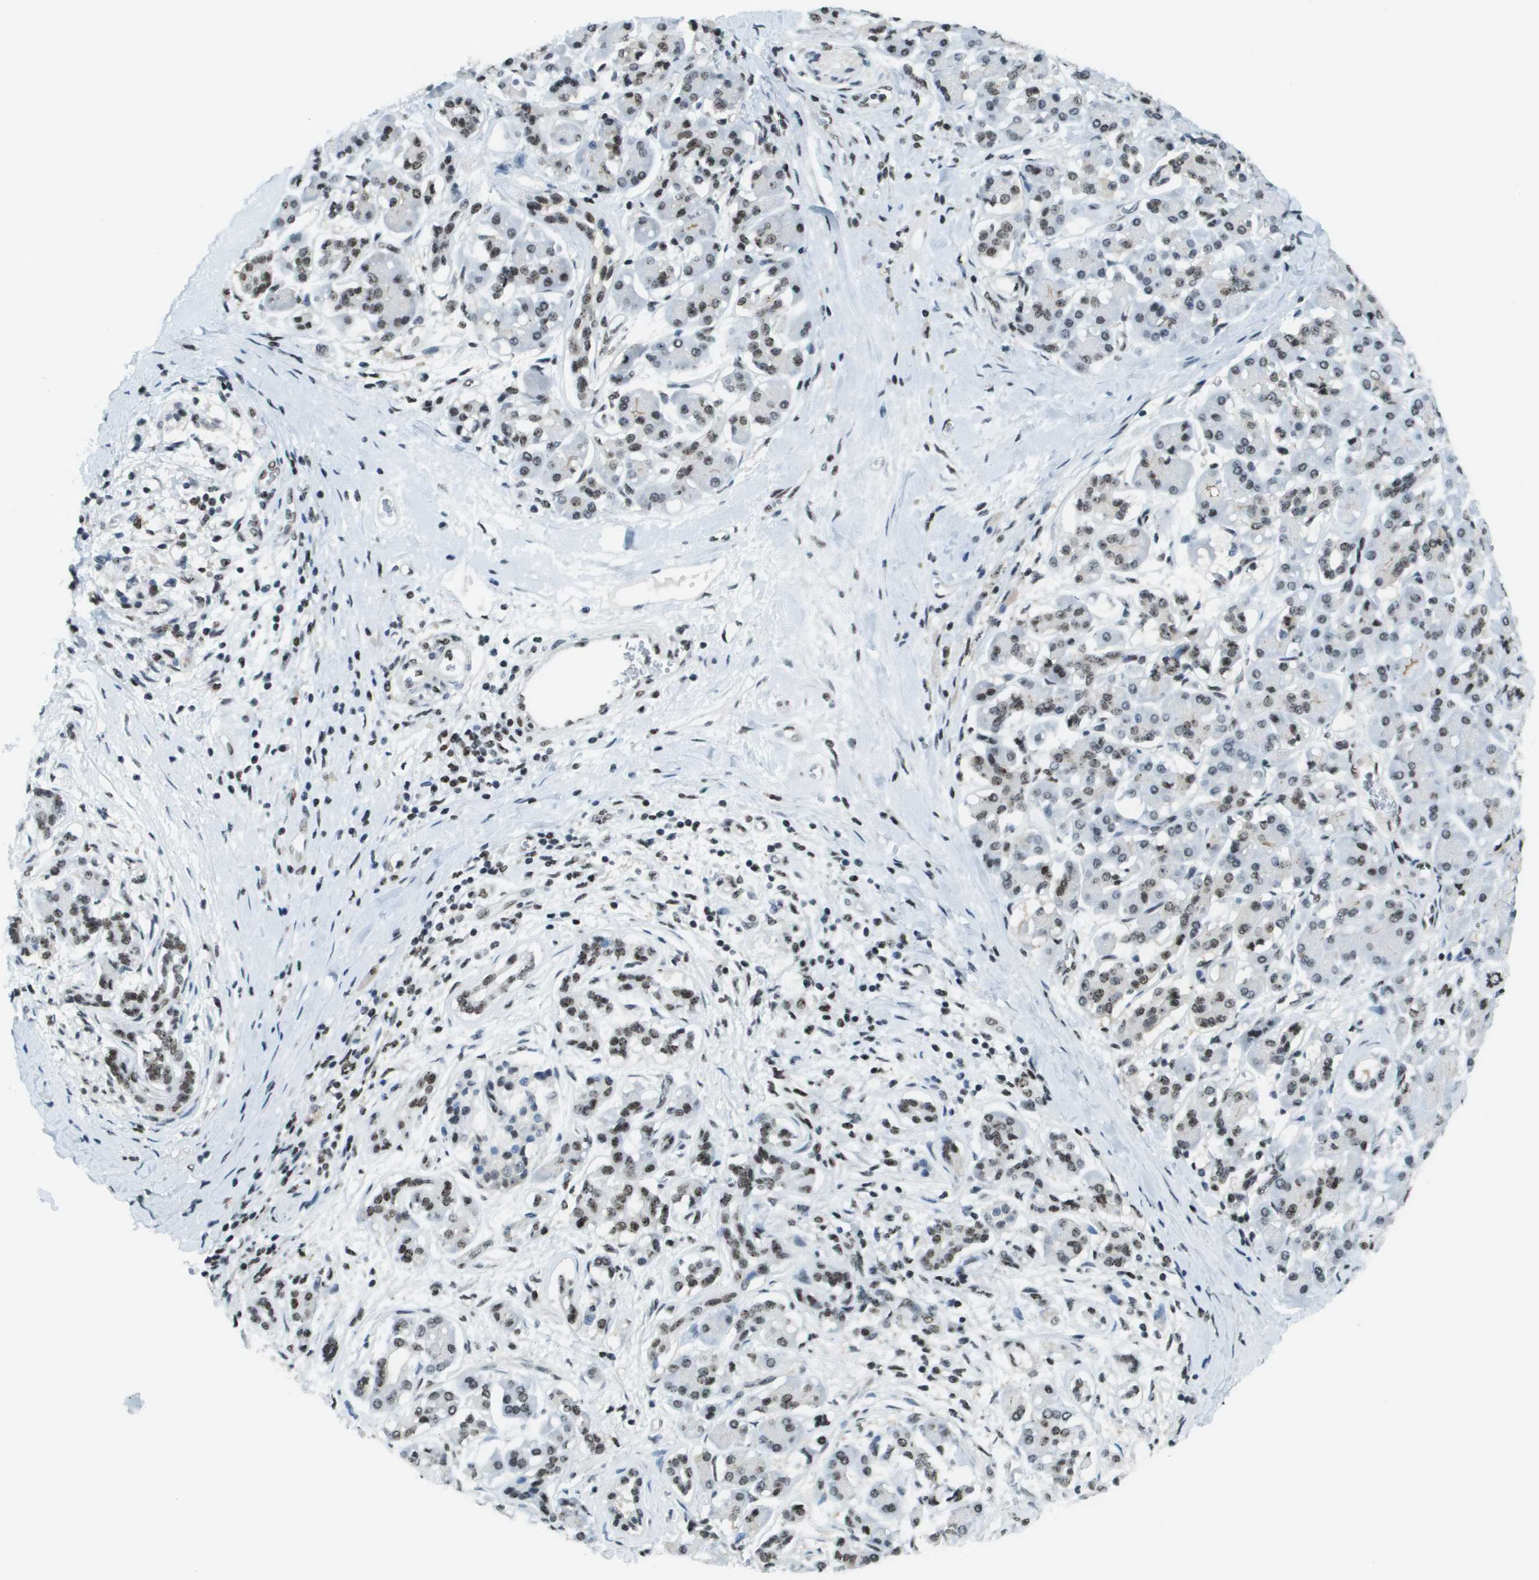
{"staining": {"intensity": "moderate", "quantity": "25%-75%", "location": "nuclear"}, "tissue": "pancreatic cancer", "cell_type": "Tumor cells", "image_type": "cancer", "snomed": [{"axis": "morphology", "description": "Adenocarcinoma, NOS"}, {"axis": "topography", "description": "Pancreas"}], "caption": "Adenocarcinoma (pancreatic) stained with immunohistochemistry reveals moderate nuclear staining in approximately 25%-75% of tumor cells.", "gene": "SP100", "patient": {"sex": "male", "age": 55}}